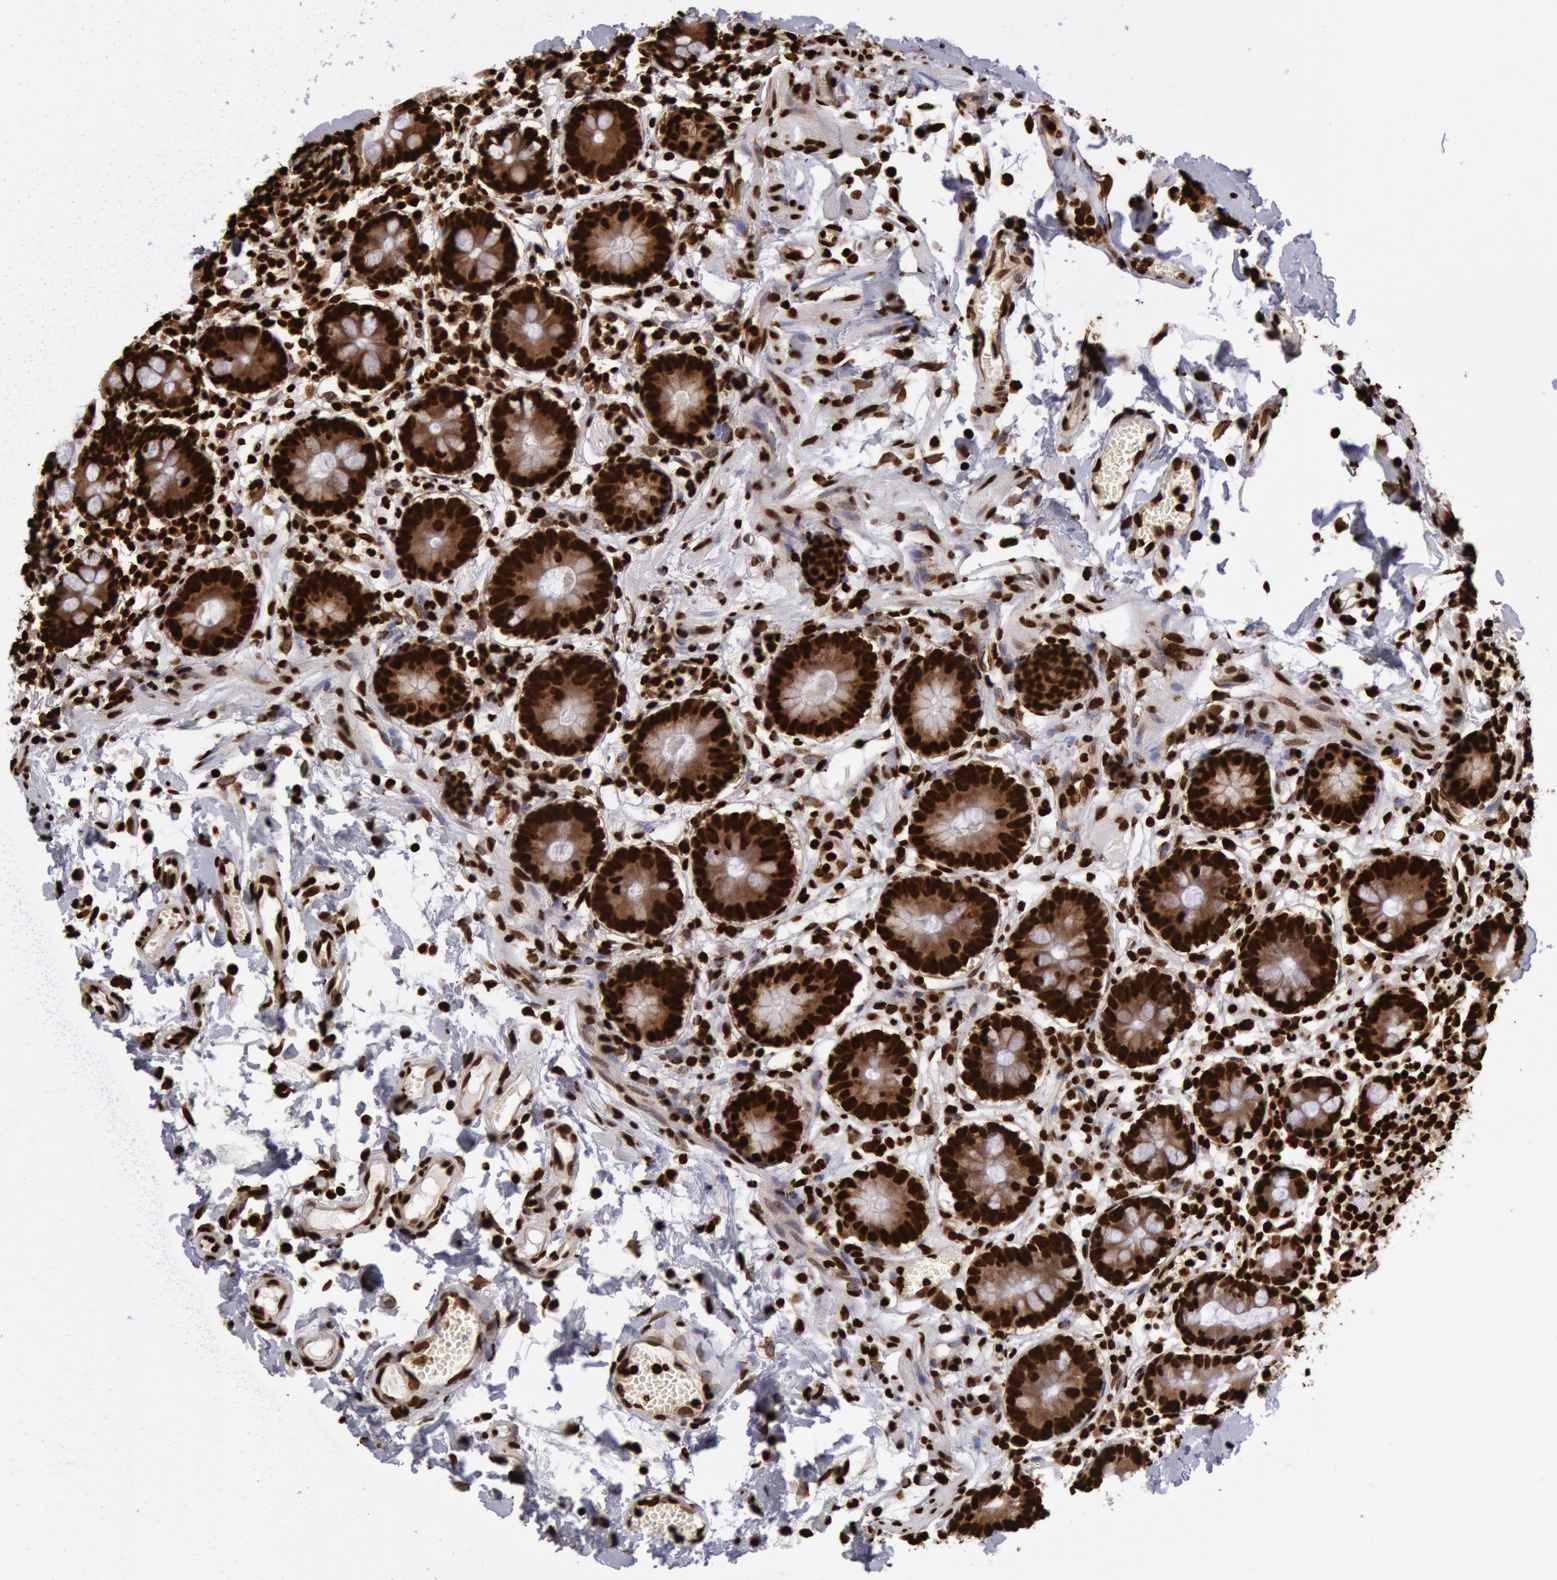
{"staining": {"intensity": "strong", "quantity": ">75%", "location": "nuclear"}, "tissue": "small intestine", "cell_type": "Glandular cells", "image_type": "normal", "snomed": [{"axis": "morphology", "description": "Normal tissue, NOS"}, {"axis": "topography", "description": "Small intestine"}], "caption": "The image displays staining of unremarkable small intestine, revealing strong nuclear protein expression (brown color) within glandular cells. (Brightfield microscopy of DAB IHC at high magnification).", "gene": "H3", "patient": {"sex": "female", "age": 61}}